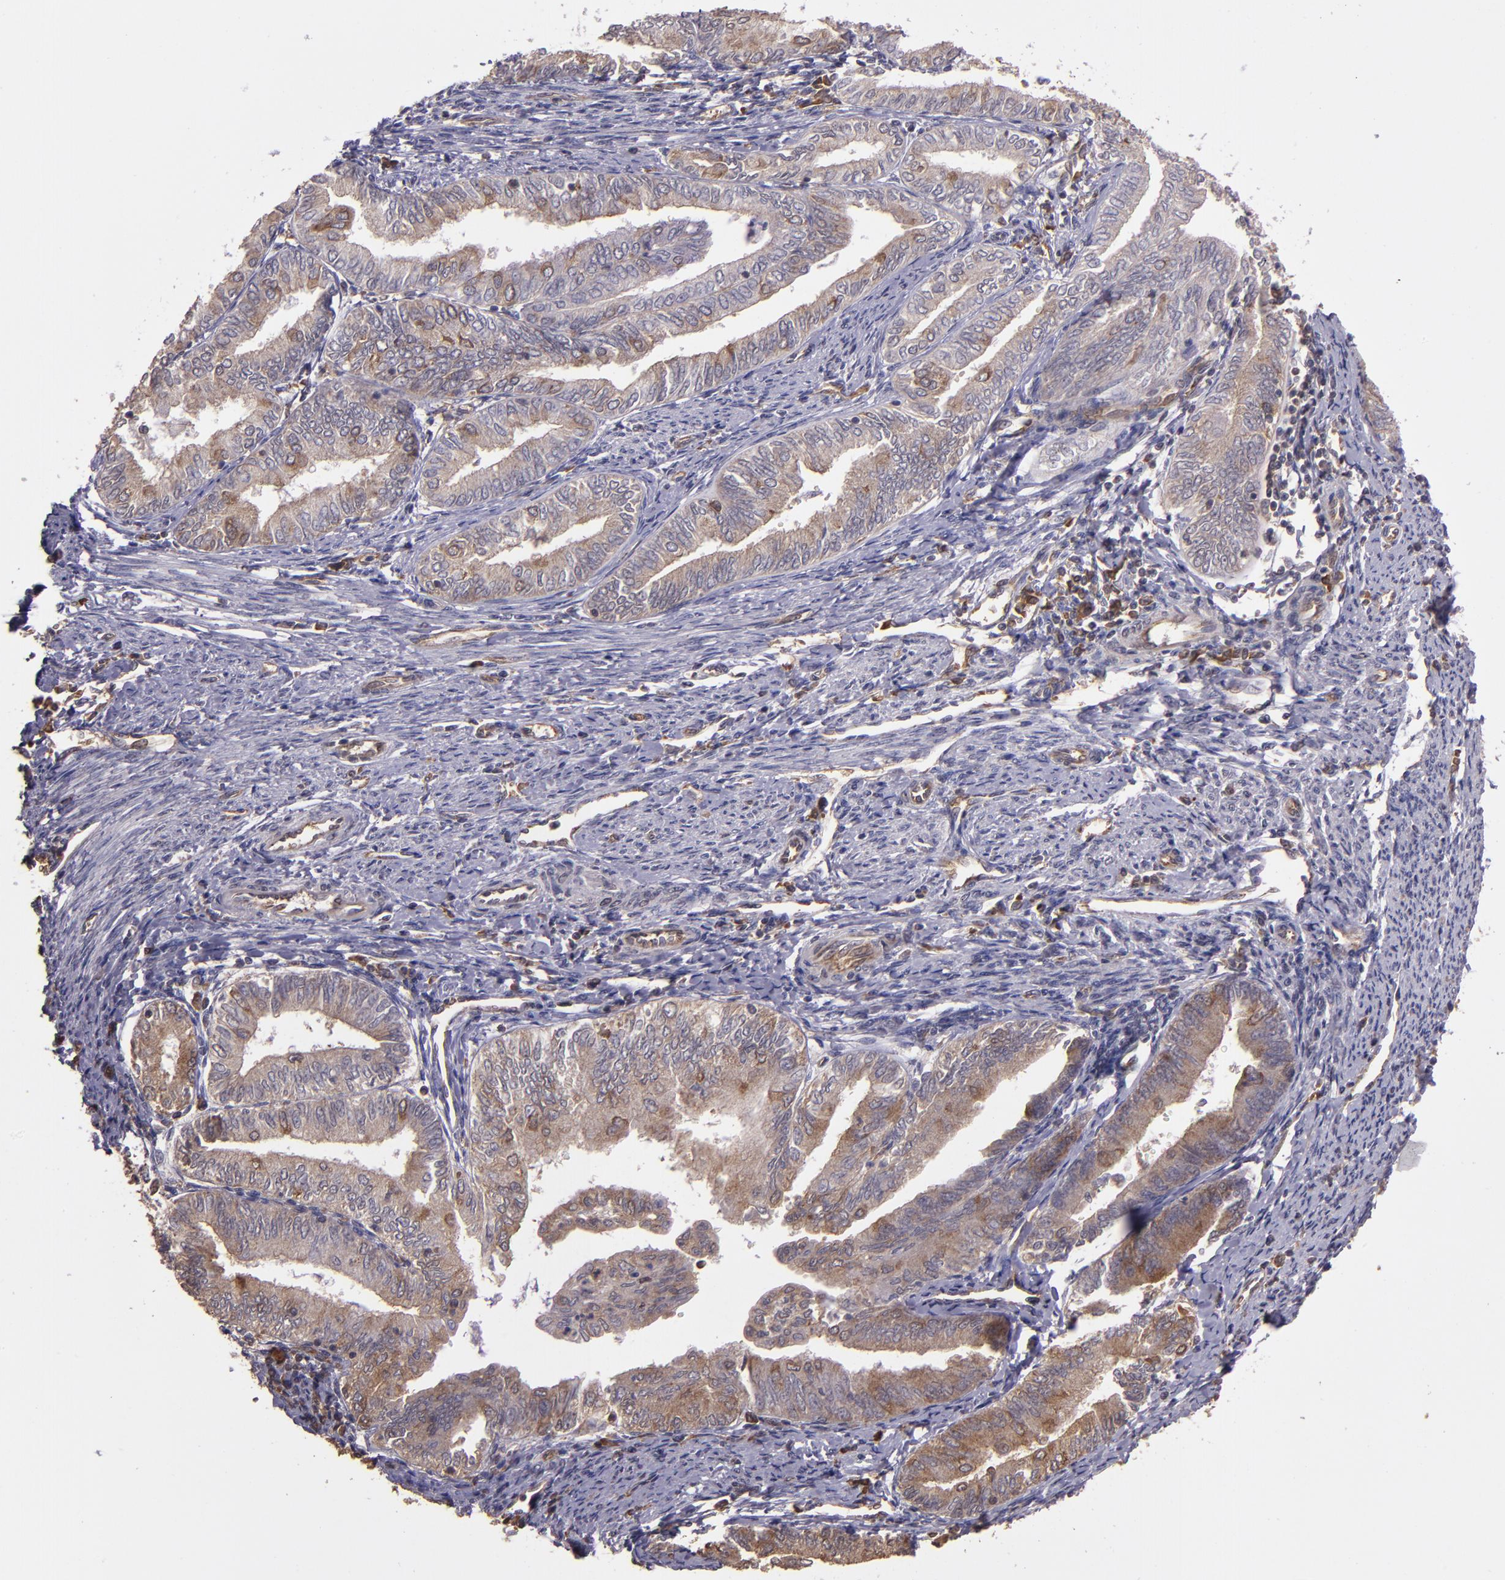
{"staining": {"intensity": "moderate", "quantity": ">75%", "location": "cytoplasmic/membranous"}, "tissue": "endometrial cancer", "cell_type": "Tumor cells", "image_type": "cancer", "snomed": [{"axis": "morphology", "description": "Adenocarcinoma, NOS"}, {"axis": "topography", "description": "Endometrium"}], "caption": "Approximately >75% of tumor cells in human adenocarcinoma (endometrial) reveal moderate cytoplasmic/membranous protein expression as visualized by brown immunohistochemical staining.", "gene": "USP51", "patient": {"sex": "female", "age": 66}}